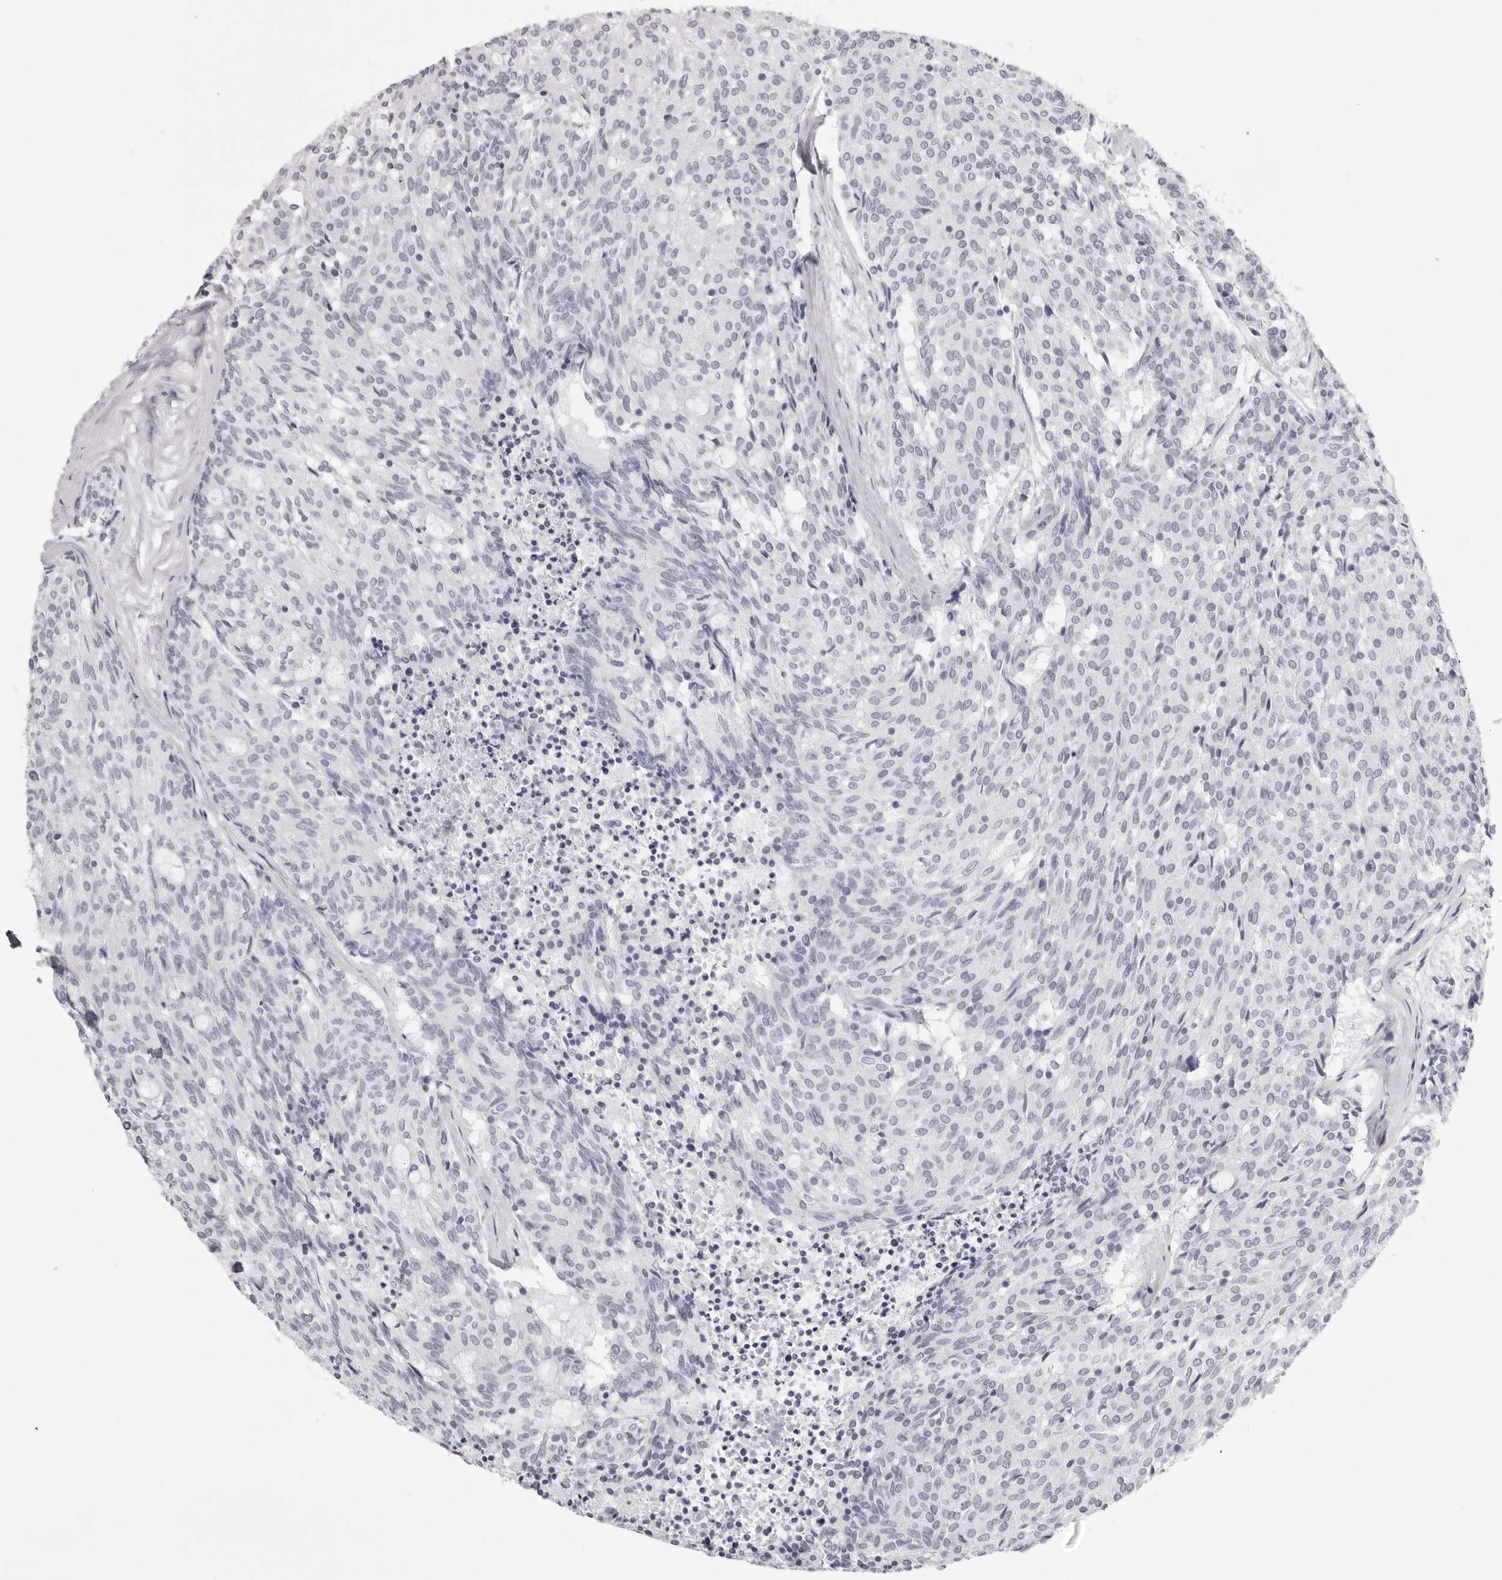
{"staining": {"intensity": "negative", "quantity": "none", "location": "none"}, "tissue": "carcinoid", "cell_type": "Tumor cells", "image_type": "cancer", "snomed": [{"axis": "morphology", "description": "Carcinoid, malignant, NOS"}, {"axis": "topography", "description": "Pancreas"}], "caption": "Histopathology image shows no significant protein expression in tumor cells of carcinoid (malignant).", "gene": "CST1", "patient": {"sex": "female", "age": 54}}